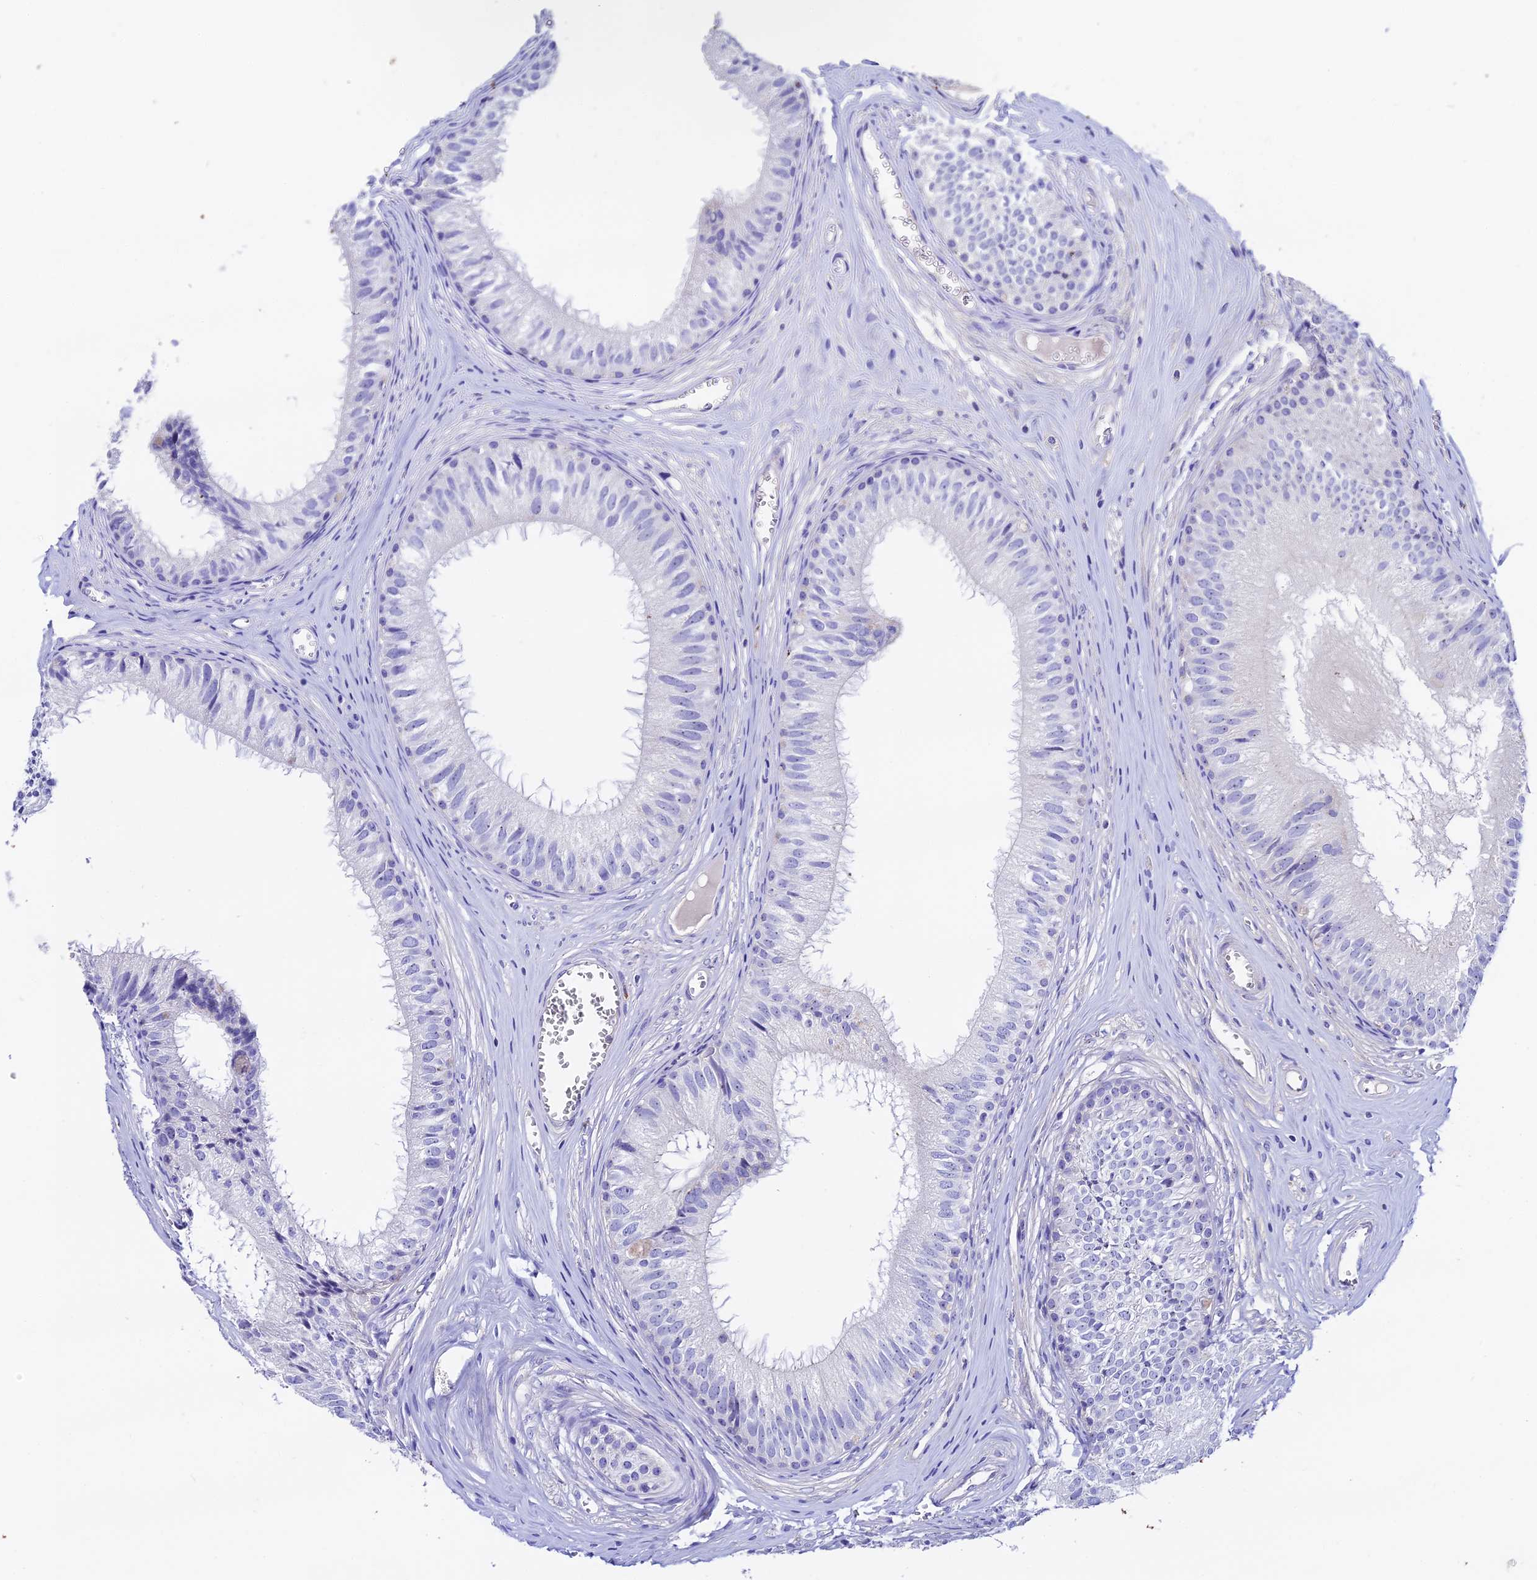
{"staining": {"intensity": "negative", "quantity": "none", "location": "none"}, "tissue": "epididymis", "cell_type": "Glandular cells", "image_type": "normal", "snomed": [{"axis": "morphology", "description": "Normal tissue, NOS"}, {"axis": "topography", "description": "Epididymis"}], "caption": "This is a micrograph of immunohistochemistry (IHC) staining of unremarkable epididymis, which shows no staining in glandular cells. The staining is performed using DAB (3,3'-diaminobenzidine) brown chromogen with nuclei counter-stained in using hematoxylin.", "gene": "DUSP29", "patient": {"sex": "male", "age": 36}}